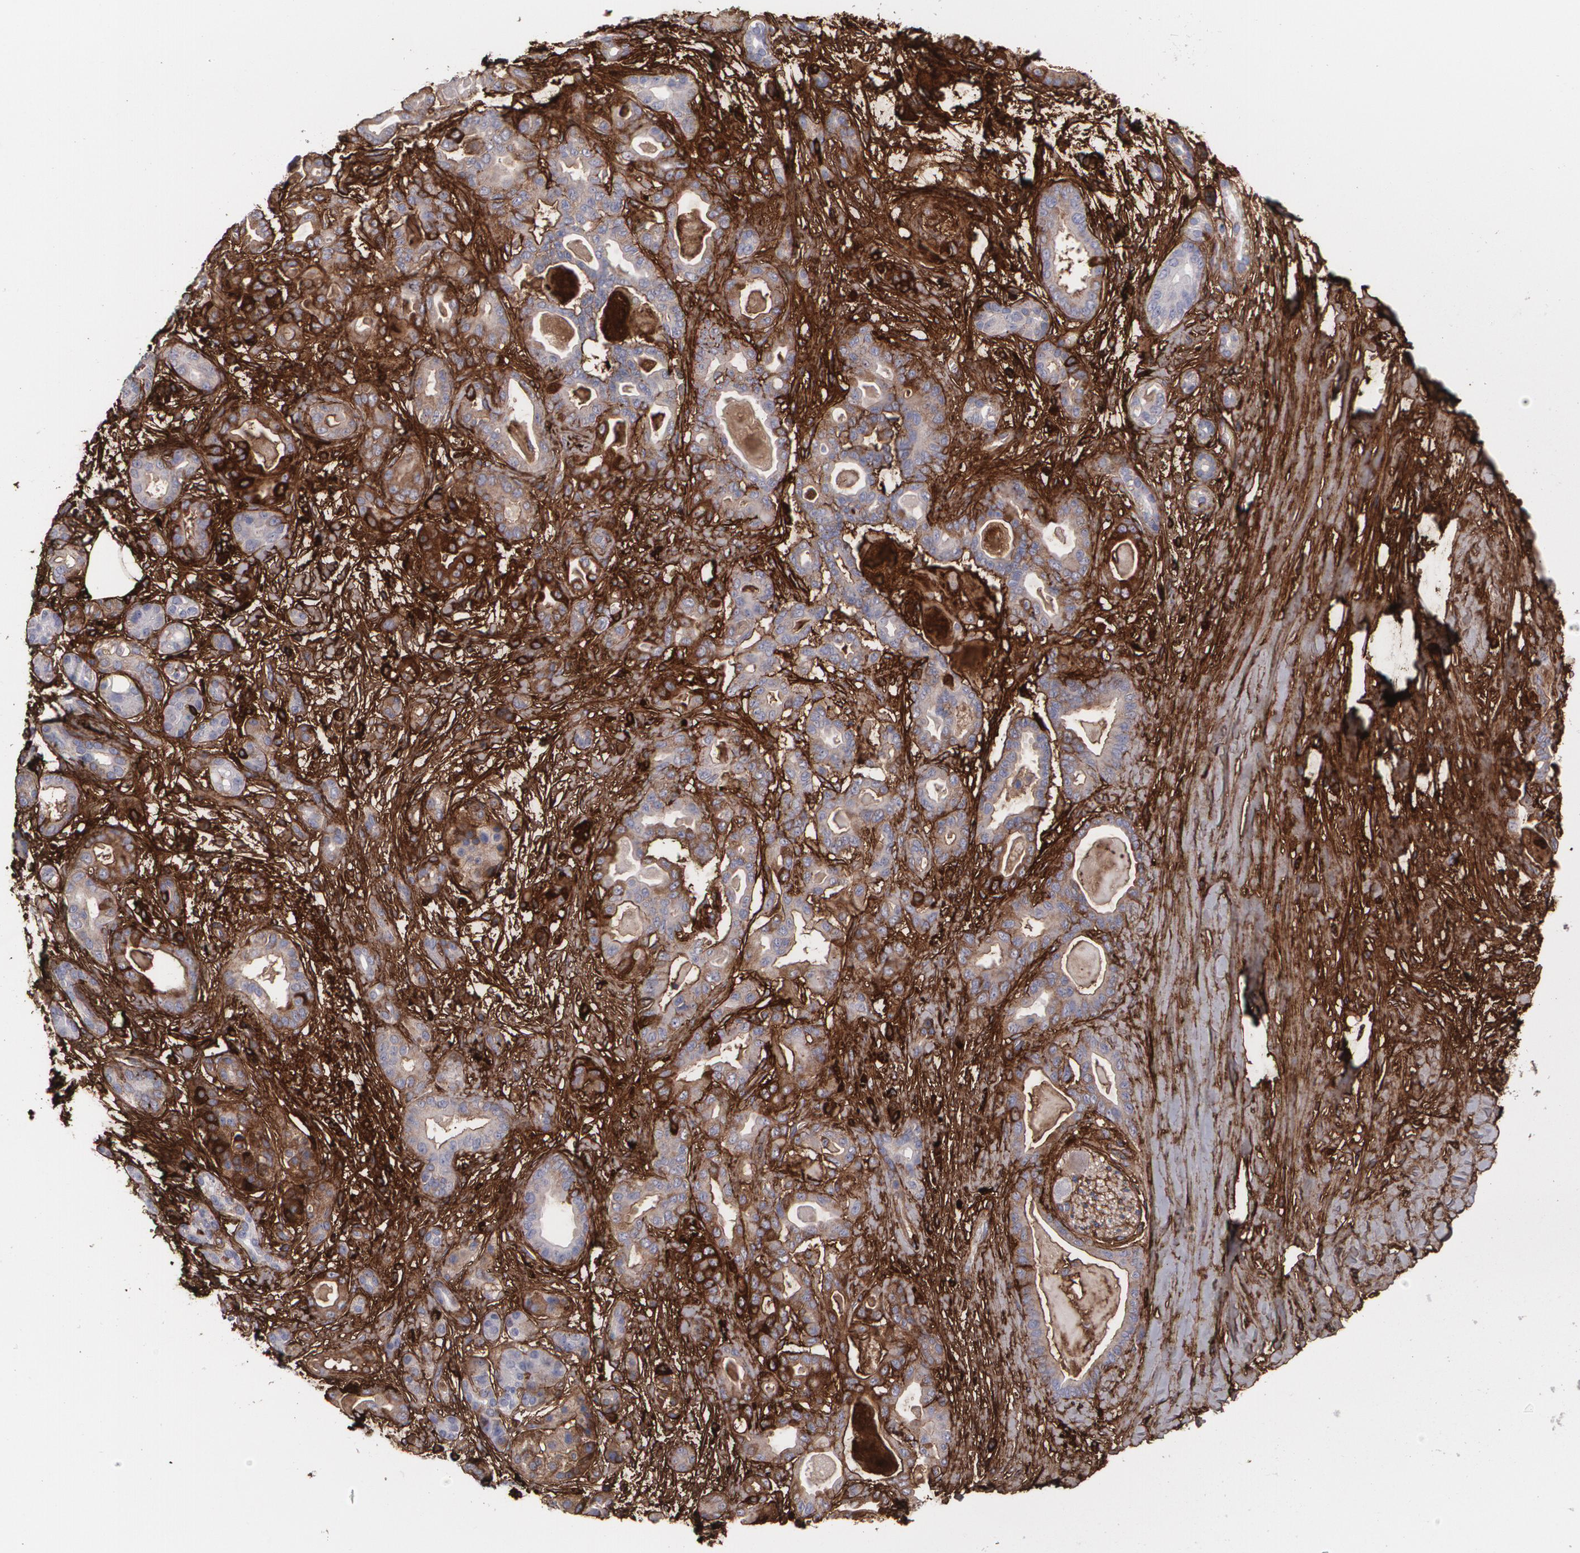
{"staining": {"intensity": "moderate", "quantity": ">75%", "location": "cytoplasmic/membranous"}, "tissue": "pancreatic cancer", "cell_type": "Tumor cells", "image_type": "cancer", "snomed": [{"axis": "morphology", "description": "Adenocarcinoma, NOS"}, {"axis": "topography", "description": "Pancreas"}], "caption": "Immunohistochemistry (IHC) staining of pancreatic cancer, which displays medium levels of moderate cytoplasmic/membranous expression in about >75% of tumor cells indicating moderate cytoplasmic/membranous protein positivity. The staining was performed using DAB (3,3'-diaminobenzidine) (brown) for protein detection and nuclei were counterstained in hematoxylin (blue).", "gene": "FBLN1", "patient": {"sex": "male", "age": 63}}